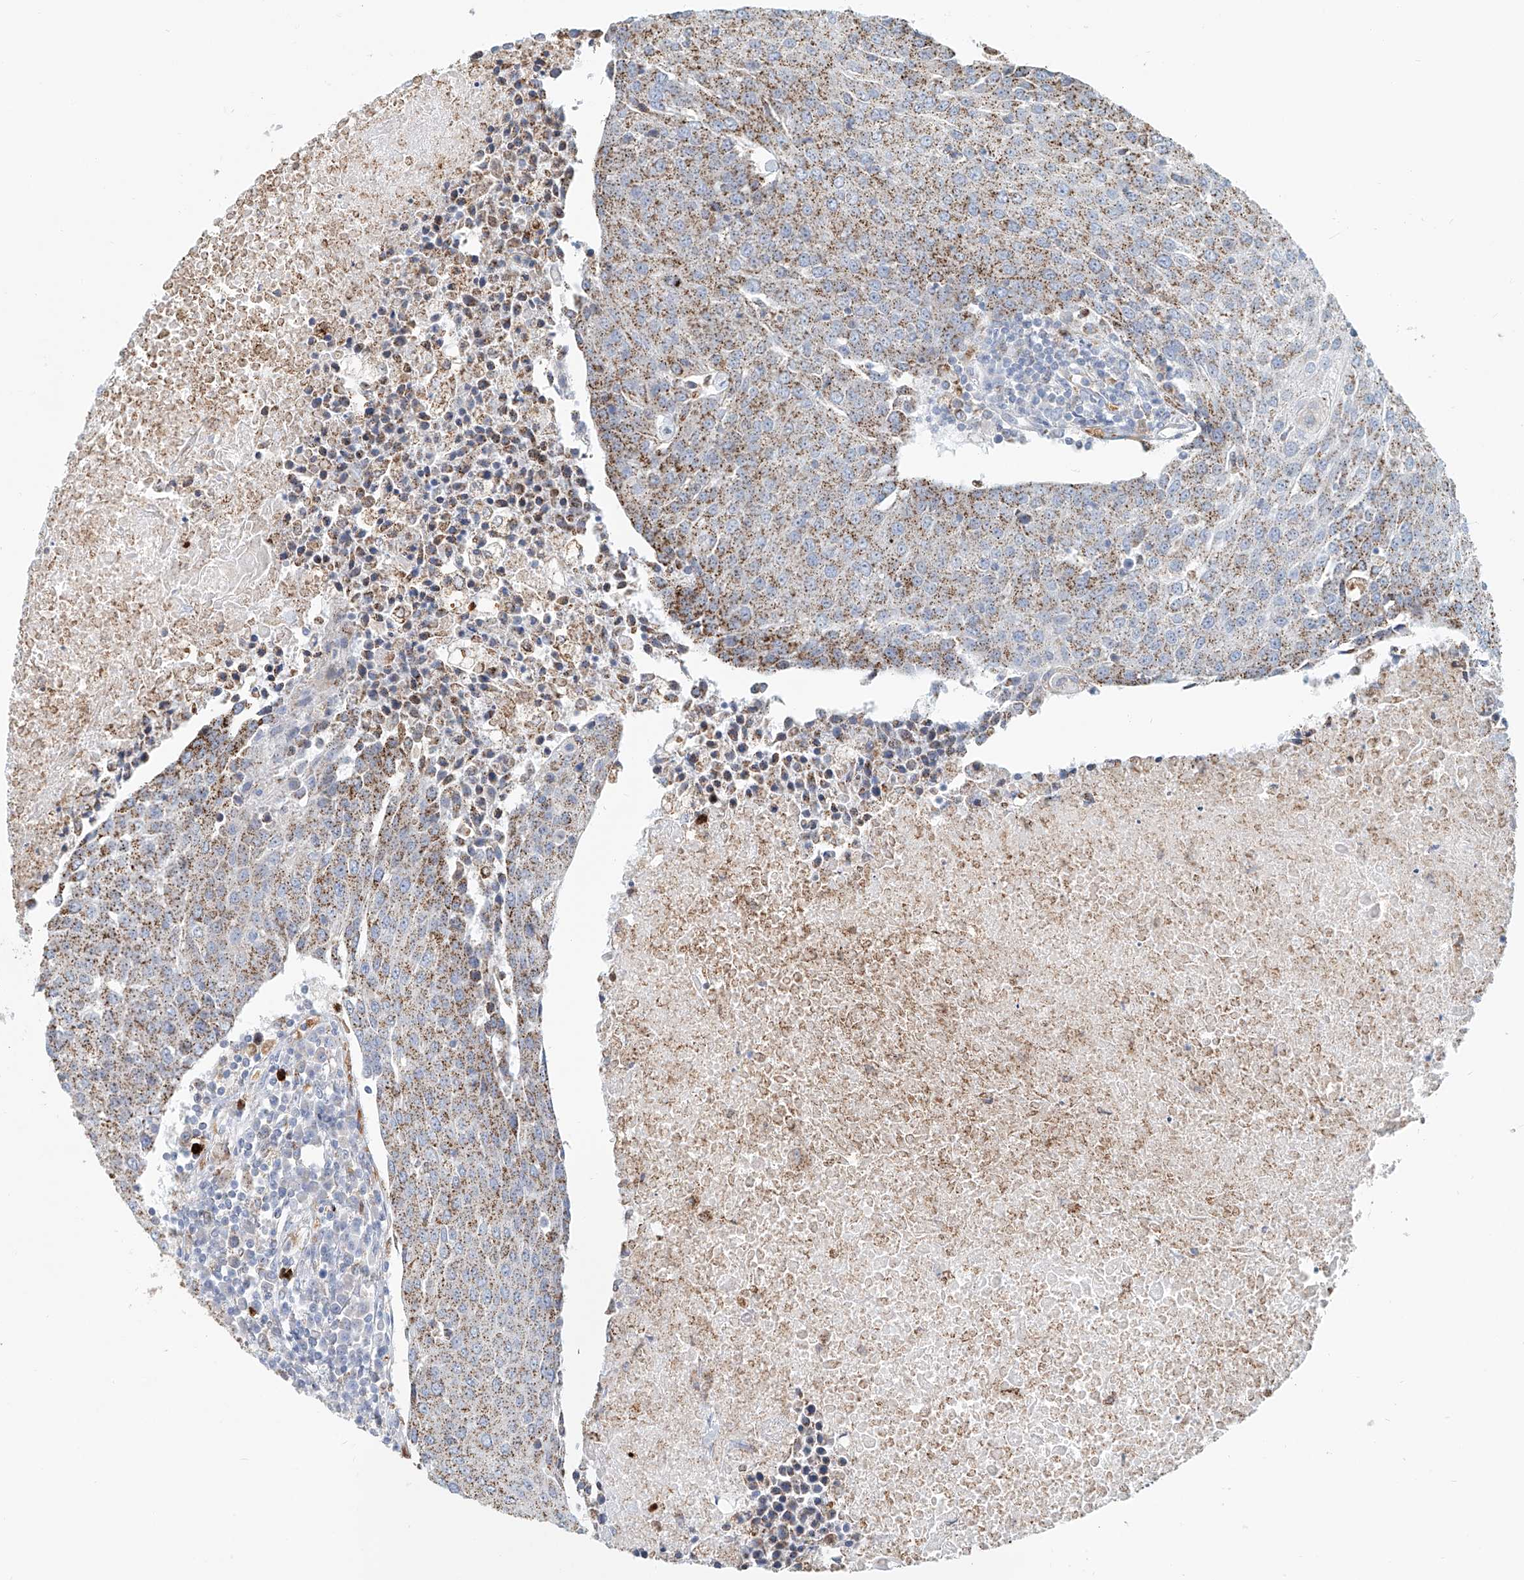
{"staining": {"intensity": "moderate", "quantity": ">75%", "location": "cytoplasmic/membranous"}, "tissue": "urothelial cancer", "cell_type": "Tumor cells", "image_type": "cancer", "snomed": [{"axis": "morphology", "description": "Urothelial carcinoma, High grade"}, {"axis": "topography", "description": "Urinary bladder"}], "caption": "Tumor cells reveal medium levels of moderate cytoplasmic/membranous positivity in about >75% of cells in human urothelial carcinoma (high-grade).", "gene": "PTPRA", "patient": {"sex": "female", "age": 85}}